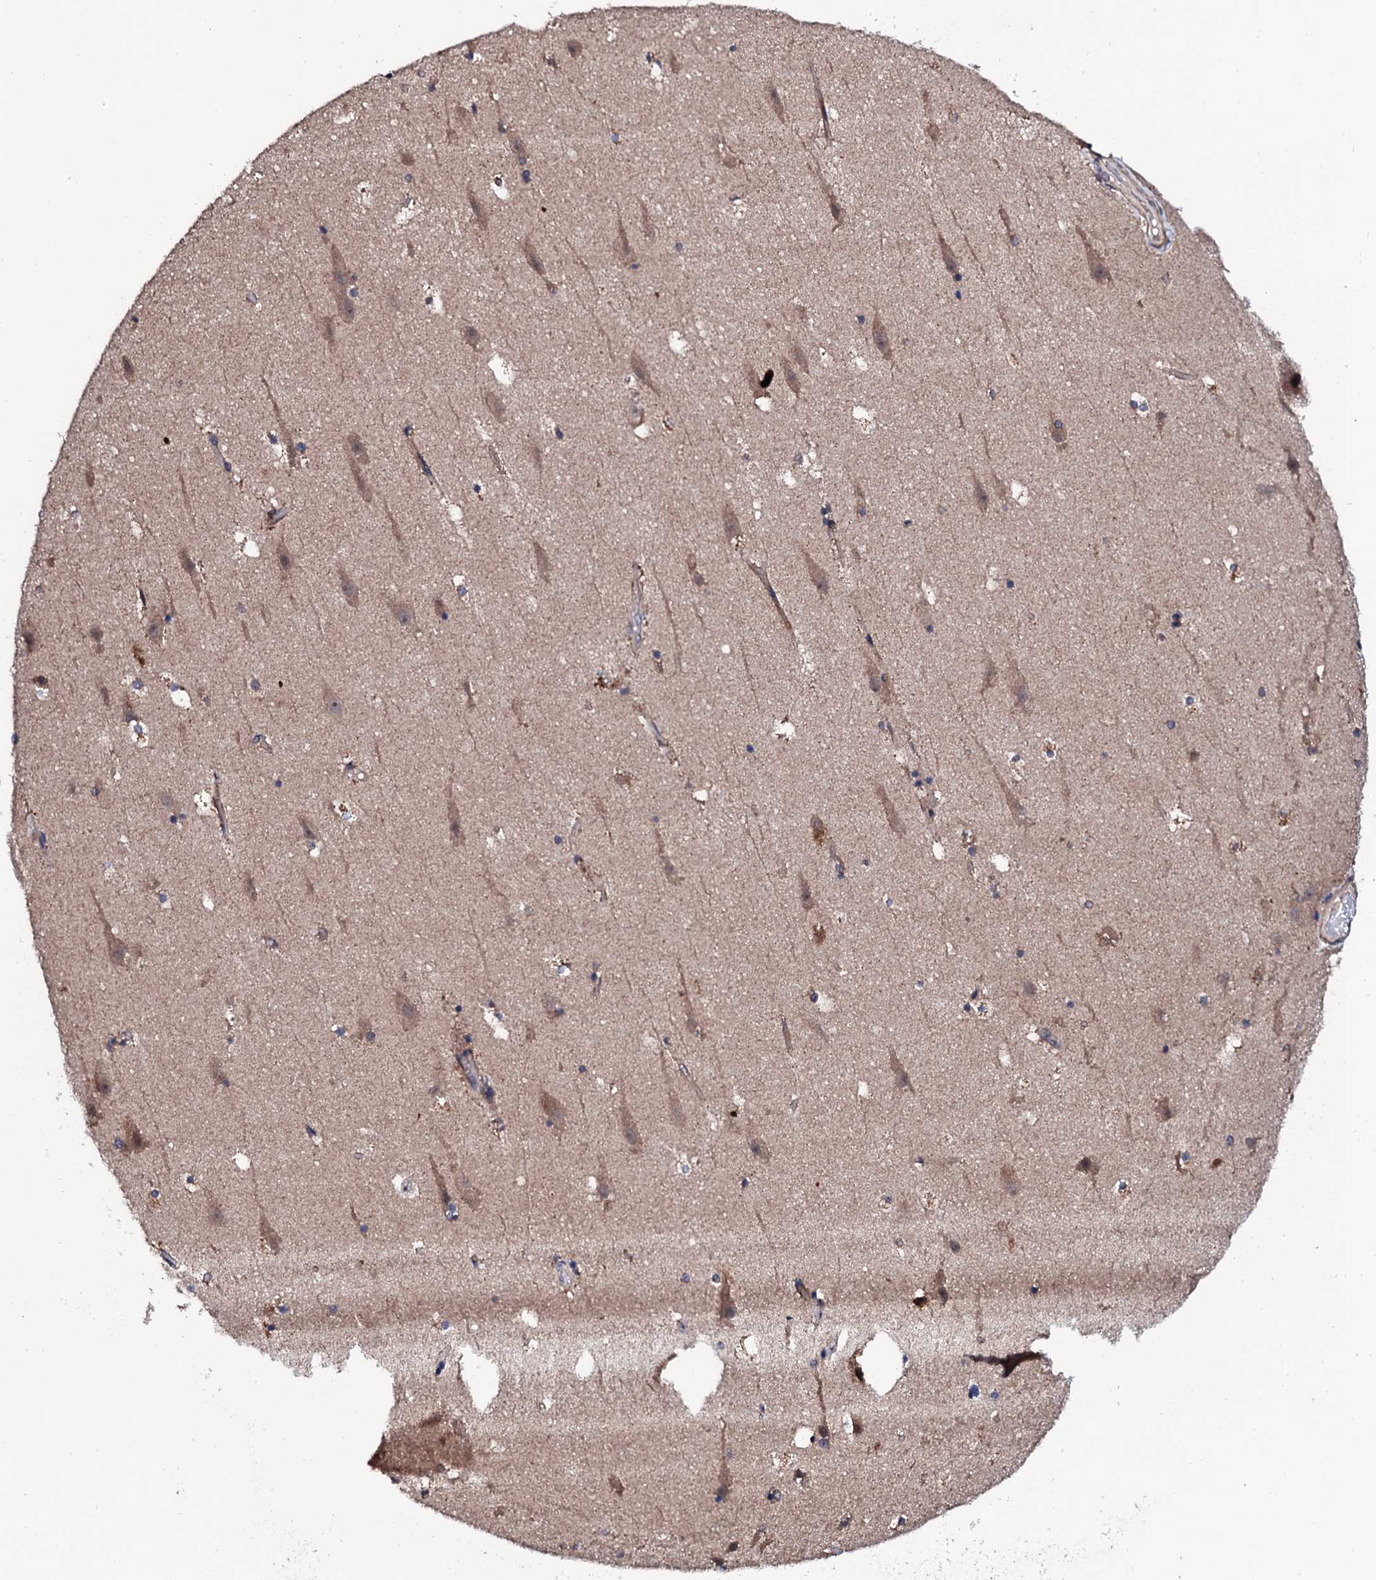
{"staining": {"intensity": "moderate", "quantity": "<25%", "location": "cytoplasmic/membranous"}, "tissue": "hippocampus", "cell_type": "Glial cells", "image_type": "normal", "snomed": [{"axis": "morphology", "description": "Normal tissue, NOS"}, {"axis": "topography", "description": "Hippocampus"}], "caption": "The photomicrograph exhibits staining of unremarkable hippocampus, revealing moderate cytoplasmic/membranous protein positivity (brown color) within glial cells.", "gene": "IP6K1", "patient": {"sex": "female", "age": 52}}